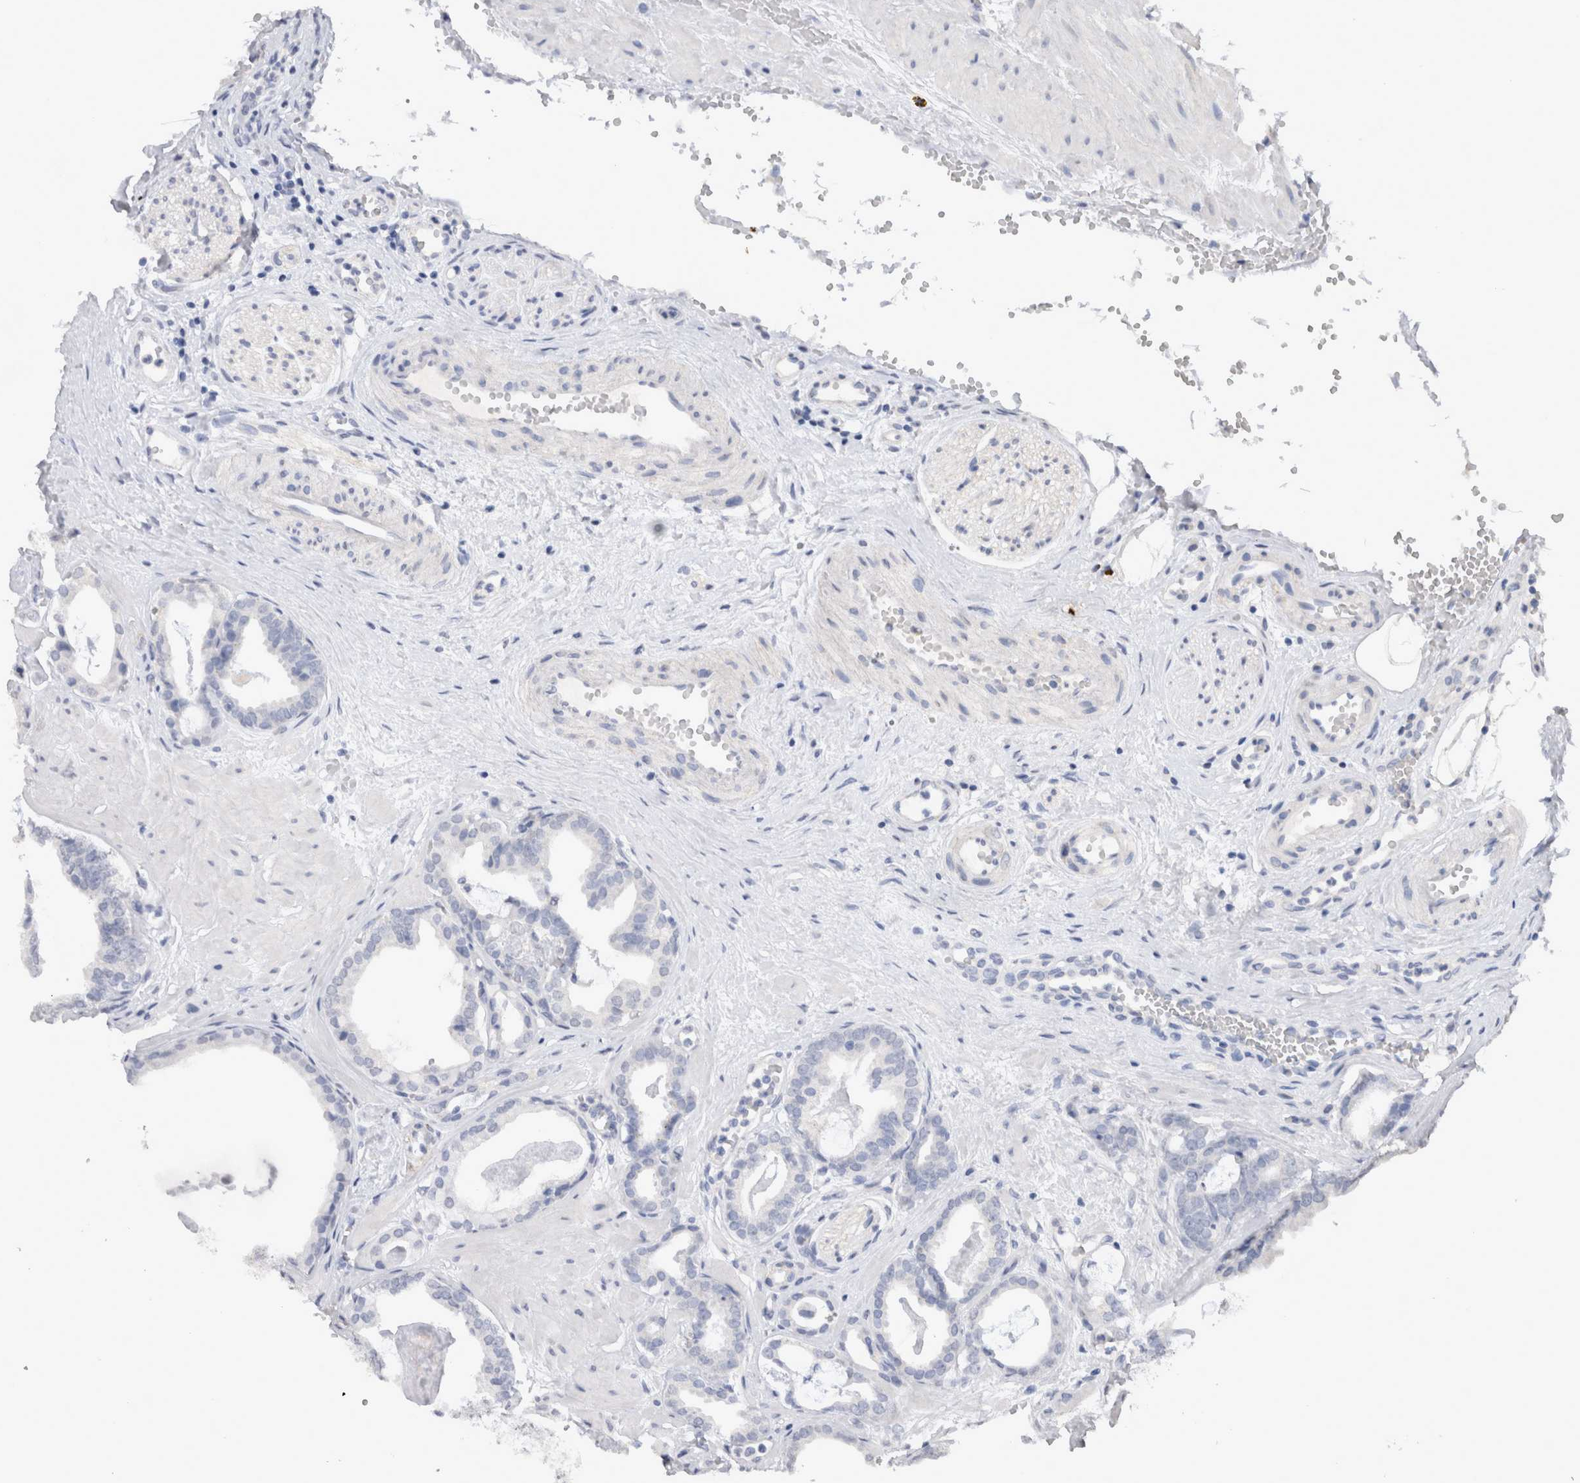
{"staining": {"intensity": "negative", "quantity": "none", "location": "none"}, "tissue": "prostate cancer", "cell_type": "Tumor cells", "image_type": "cancer", "snomed": [{"axis": "morphology", "description": "Adenocarcinoma, Low grade"}, {"axis": "topography", "description": "Prostate"}], "caption": "IHC micrograph of human prostate cancer stained for a protein (brown), which demonstrates no staining in tumor cells.", "gene": "CDH6", "patient": {"sex": "male", "age": 53}}